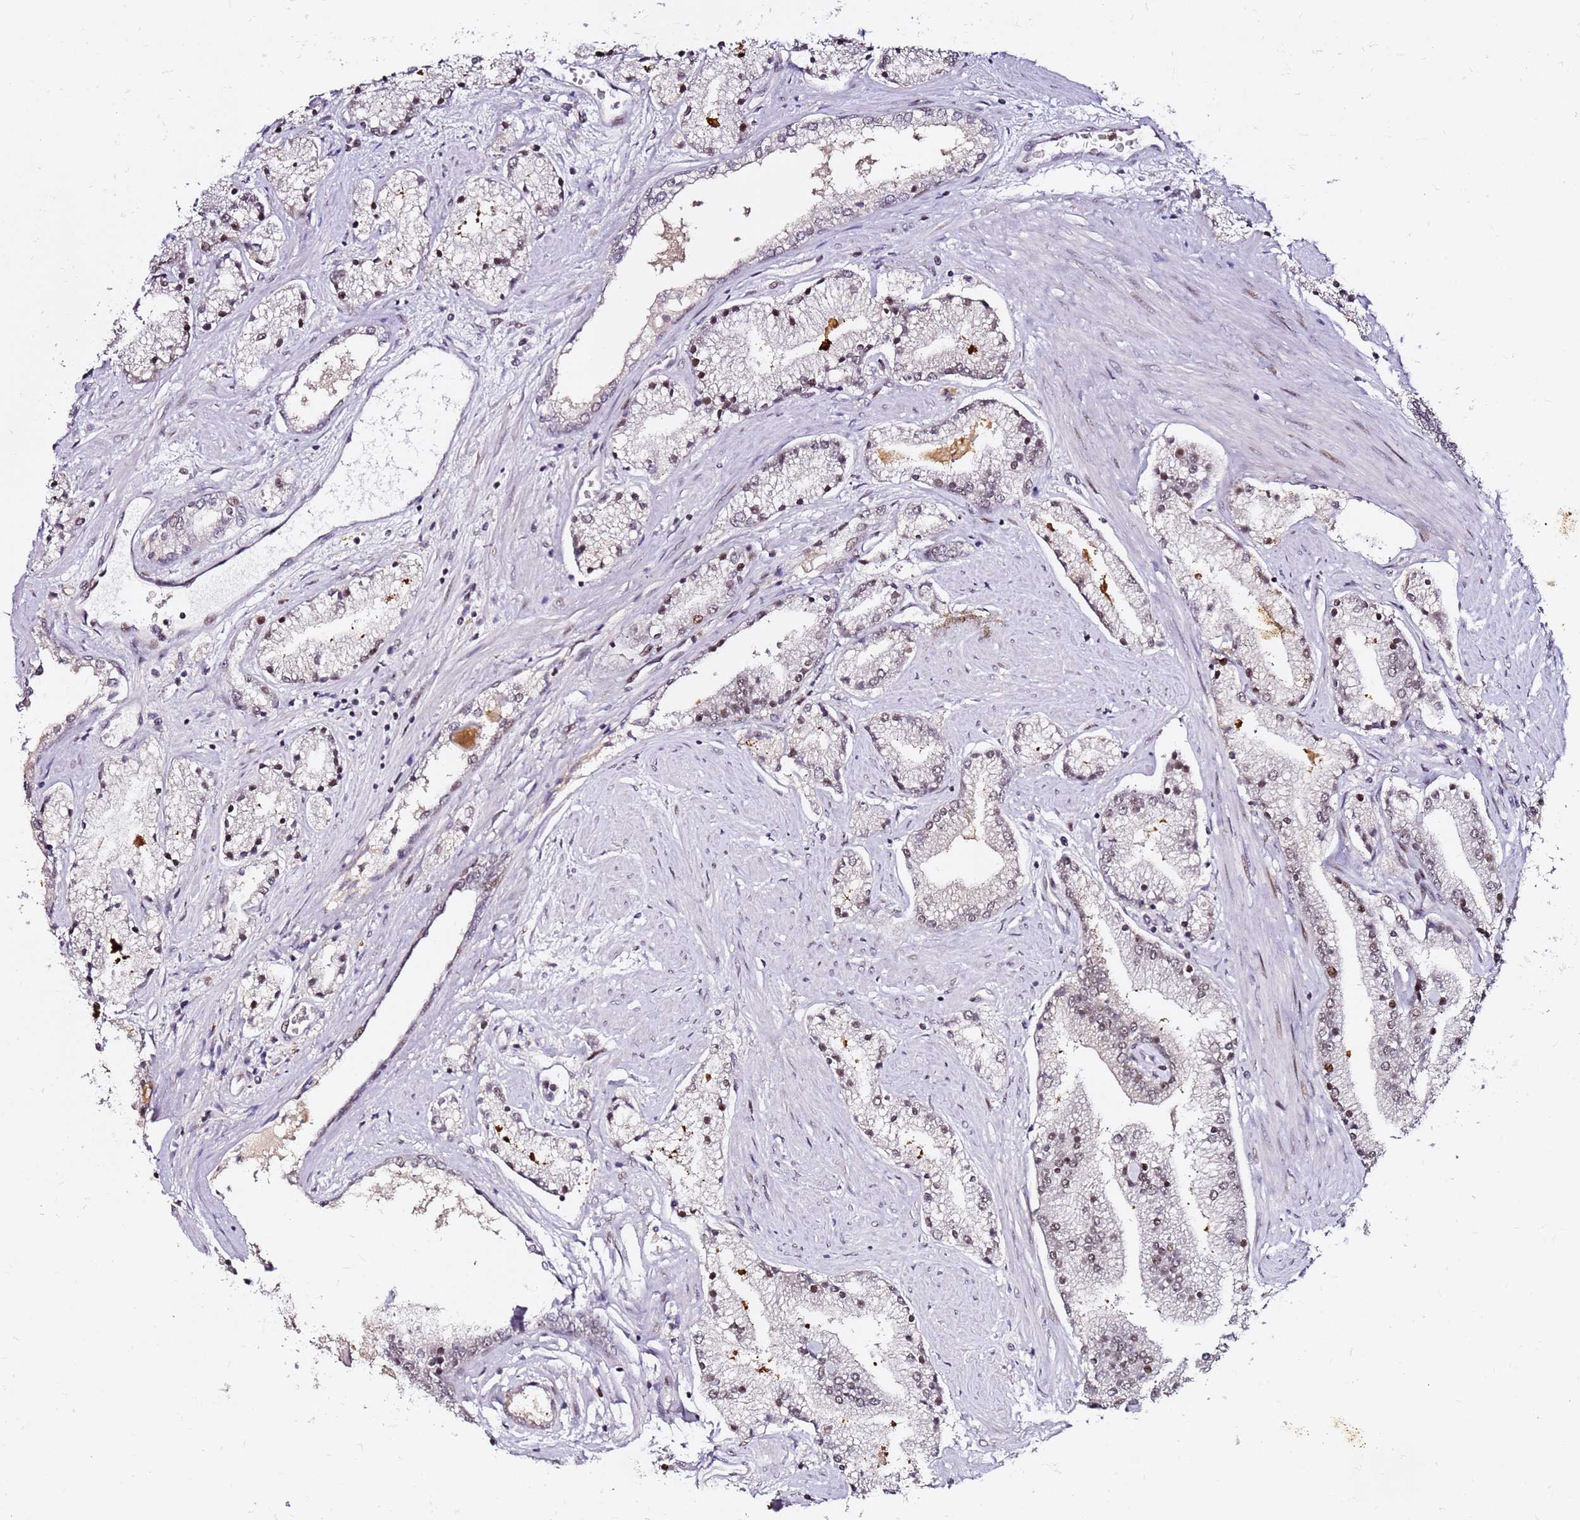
{"staining": {"intensity": "moderate", "quantity": "25%-75%", "location": "nuclear"}, "tissue": "prostate cancer", "cell_type": "Tumor cells", "image_type": "cancer", "snomed": [{"axis": "morphology", "description": "Adenocarcinoma, High grade"}, {"axis": "topography", "description": "Prostate"}], "caption": "A high-resolution micrograph shows immunohistochemistry (IHC) staining of prostate cancer, which exhibits moderate nuclear staining in approximately 25%-75% of tumor cells. The staining is performed using DAB brown chromogen to label protein expression. The nuclei are counter-stained blue using hematoxylin.", "gene": "FCF1", "patient": {"sex": "male", "age": 67}}